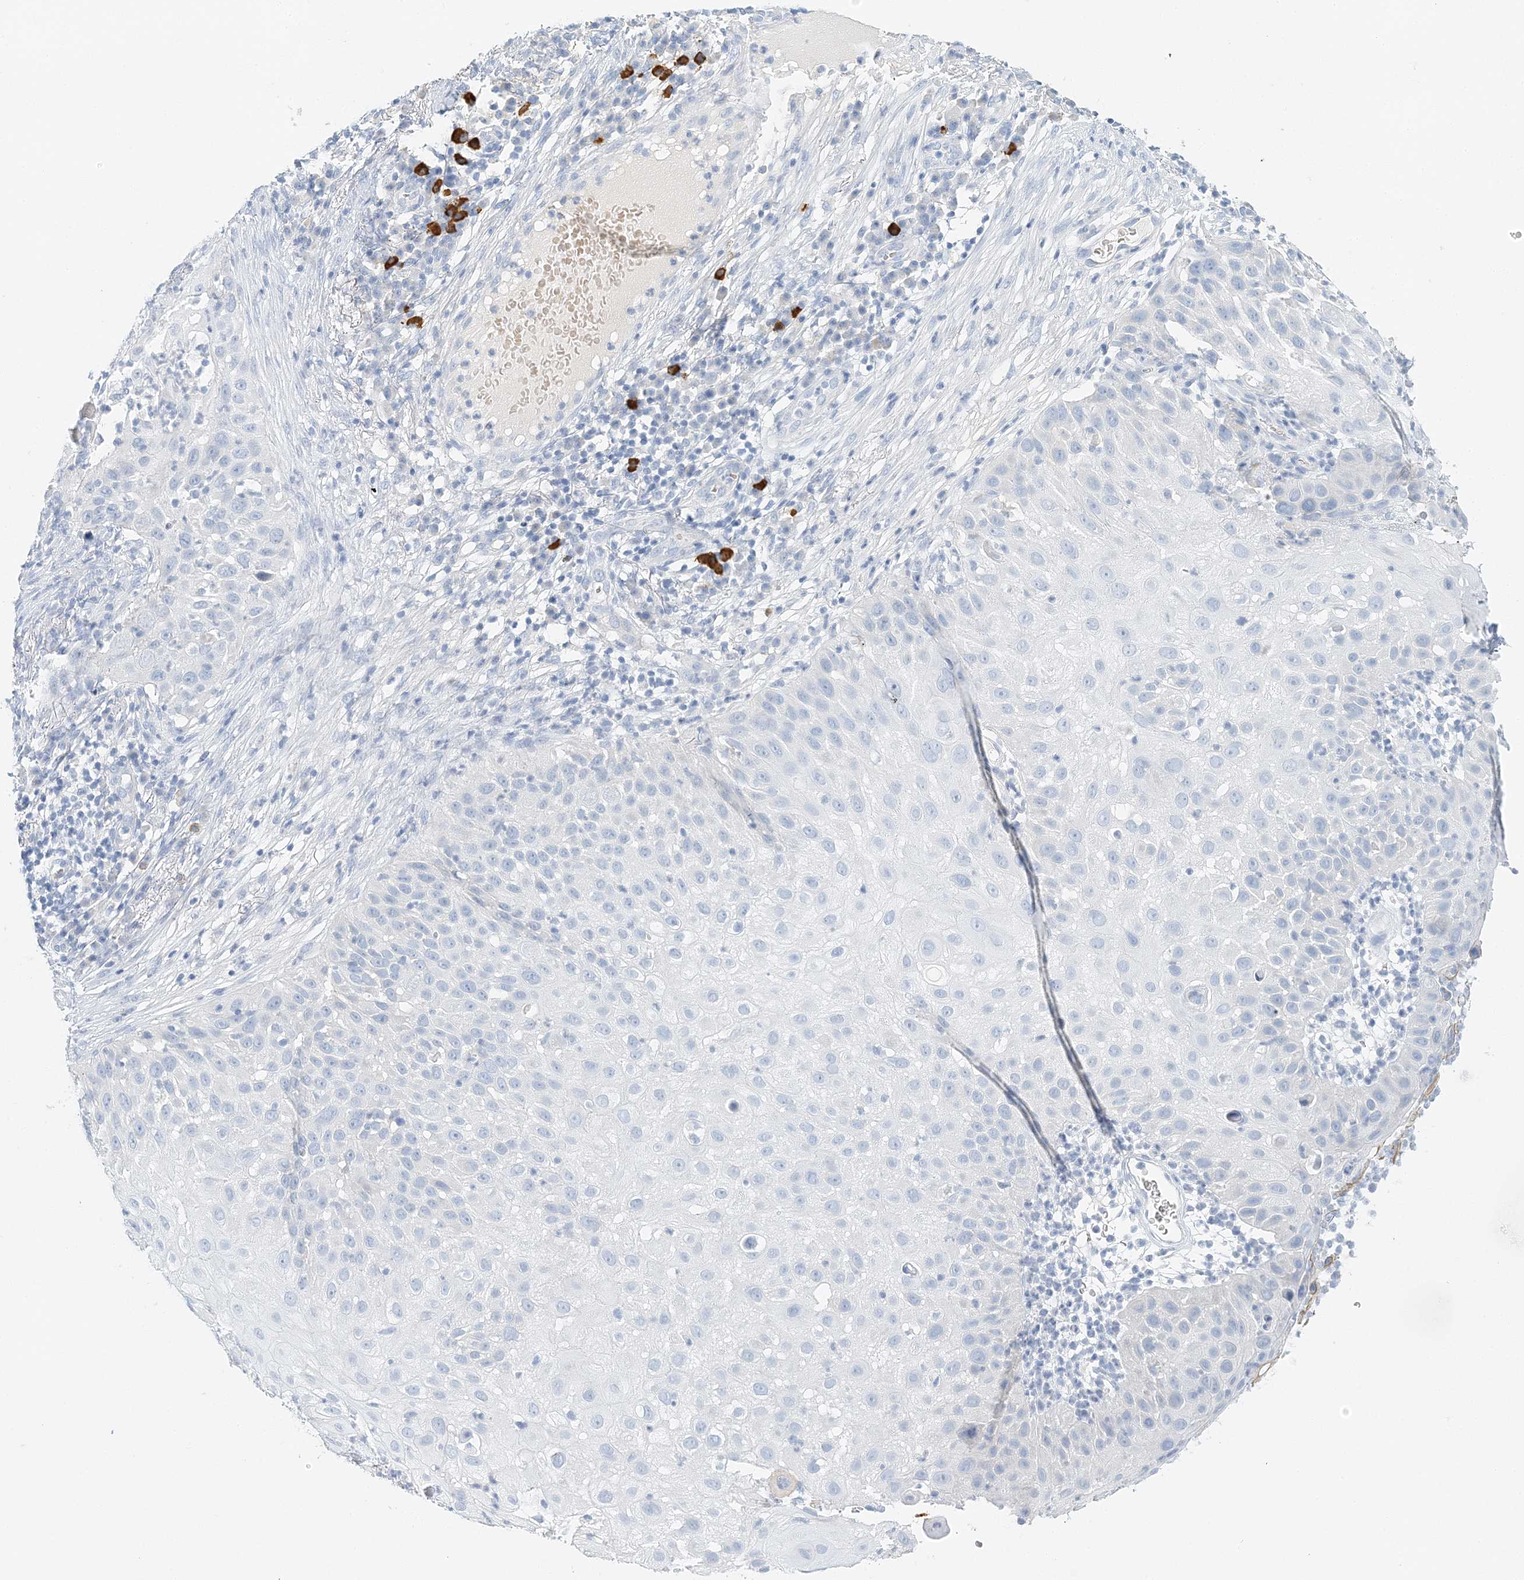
{"staining": {"intensity": "negative", "quantity": "none", "location": "none"}, "tissue": "skin cancer", "cell_type": "Tumor cells", "image_type": "cancer", "snomed": [{"axis": "morphology", "description": "Squamous cell carcinoma, NOS"}, {"axis": "topography", "description": "Skin"}], "caption": "This is an immunohistochemistry (IHC) histopathology image of human squamous cell carcinoma (skin). There is no expression in tumor cells.", "gene": "VILL", "patient": {"sex": "female", "age": 44}}